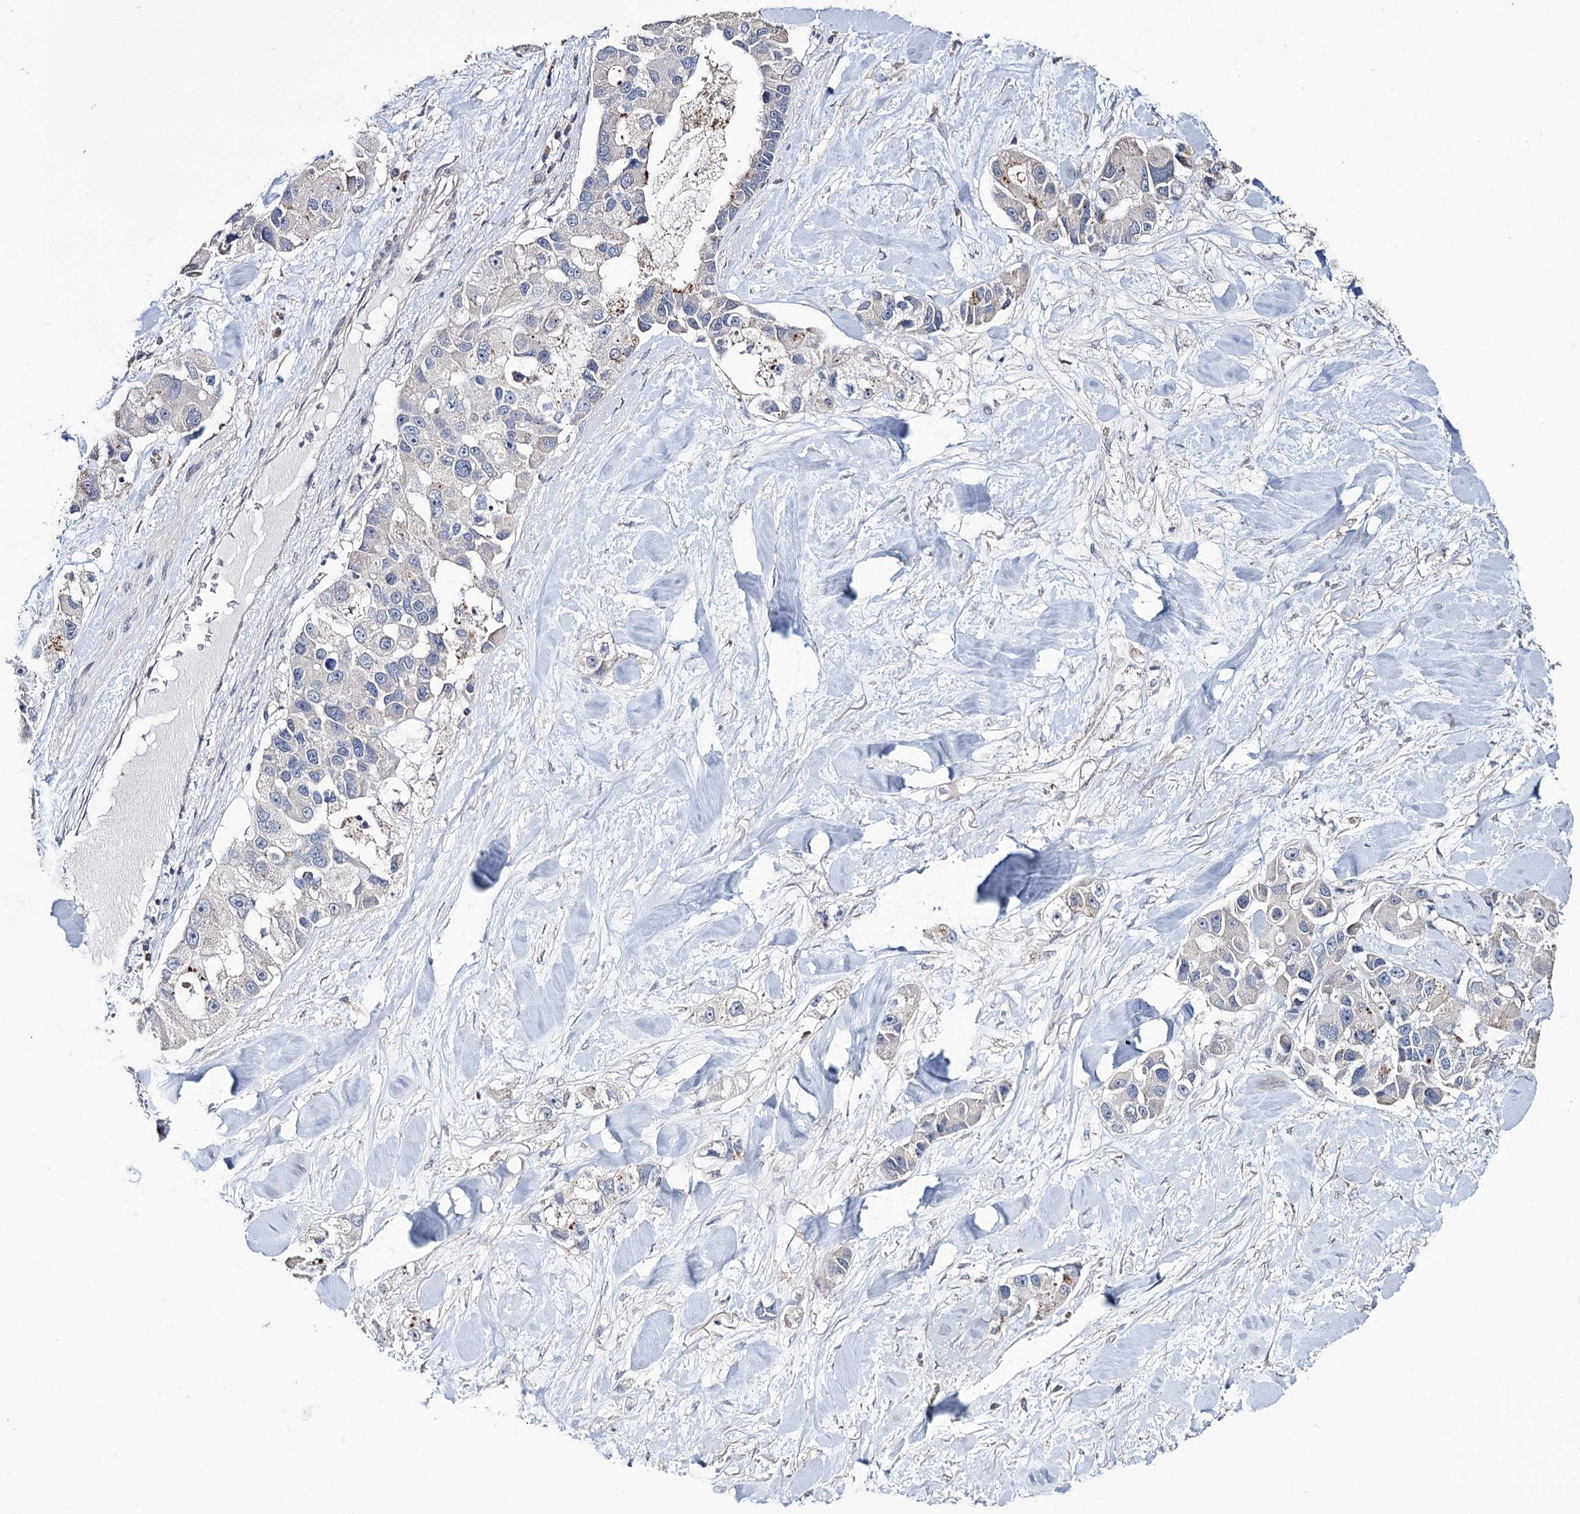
{"staining": {"intensity": "negative", "quantity": "none", "location": "none"}, "tissue": "lung cancer", "cell_type": "Tumor cells", "image_type": "cancer", "snomed": [{"axis": "morphology", "description": "Adenocarcinoma, NOS"}, {"axis": "topography", "description": "Lung"}], "caption": "Tumor cells show no significant protein staining in lung cancer (adenocarcinoma).", "gene": "EPB41L5", "patient": {"sex": "female", "age": 54}}